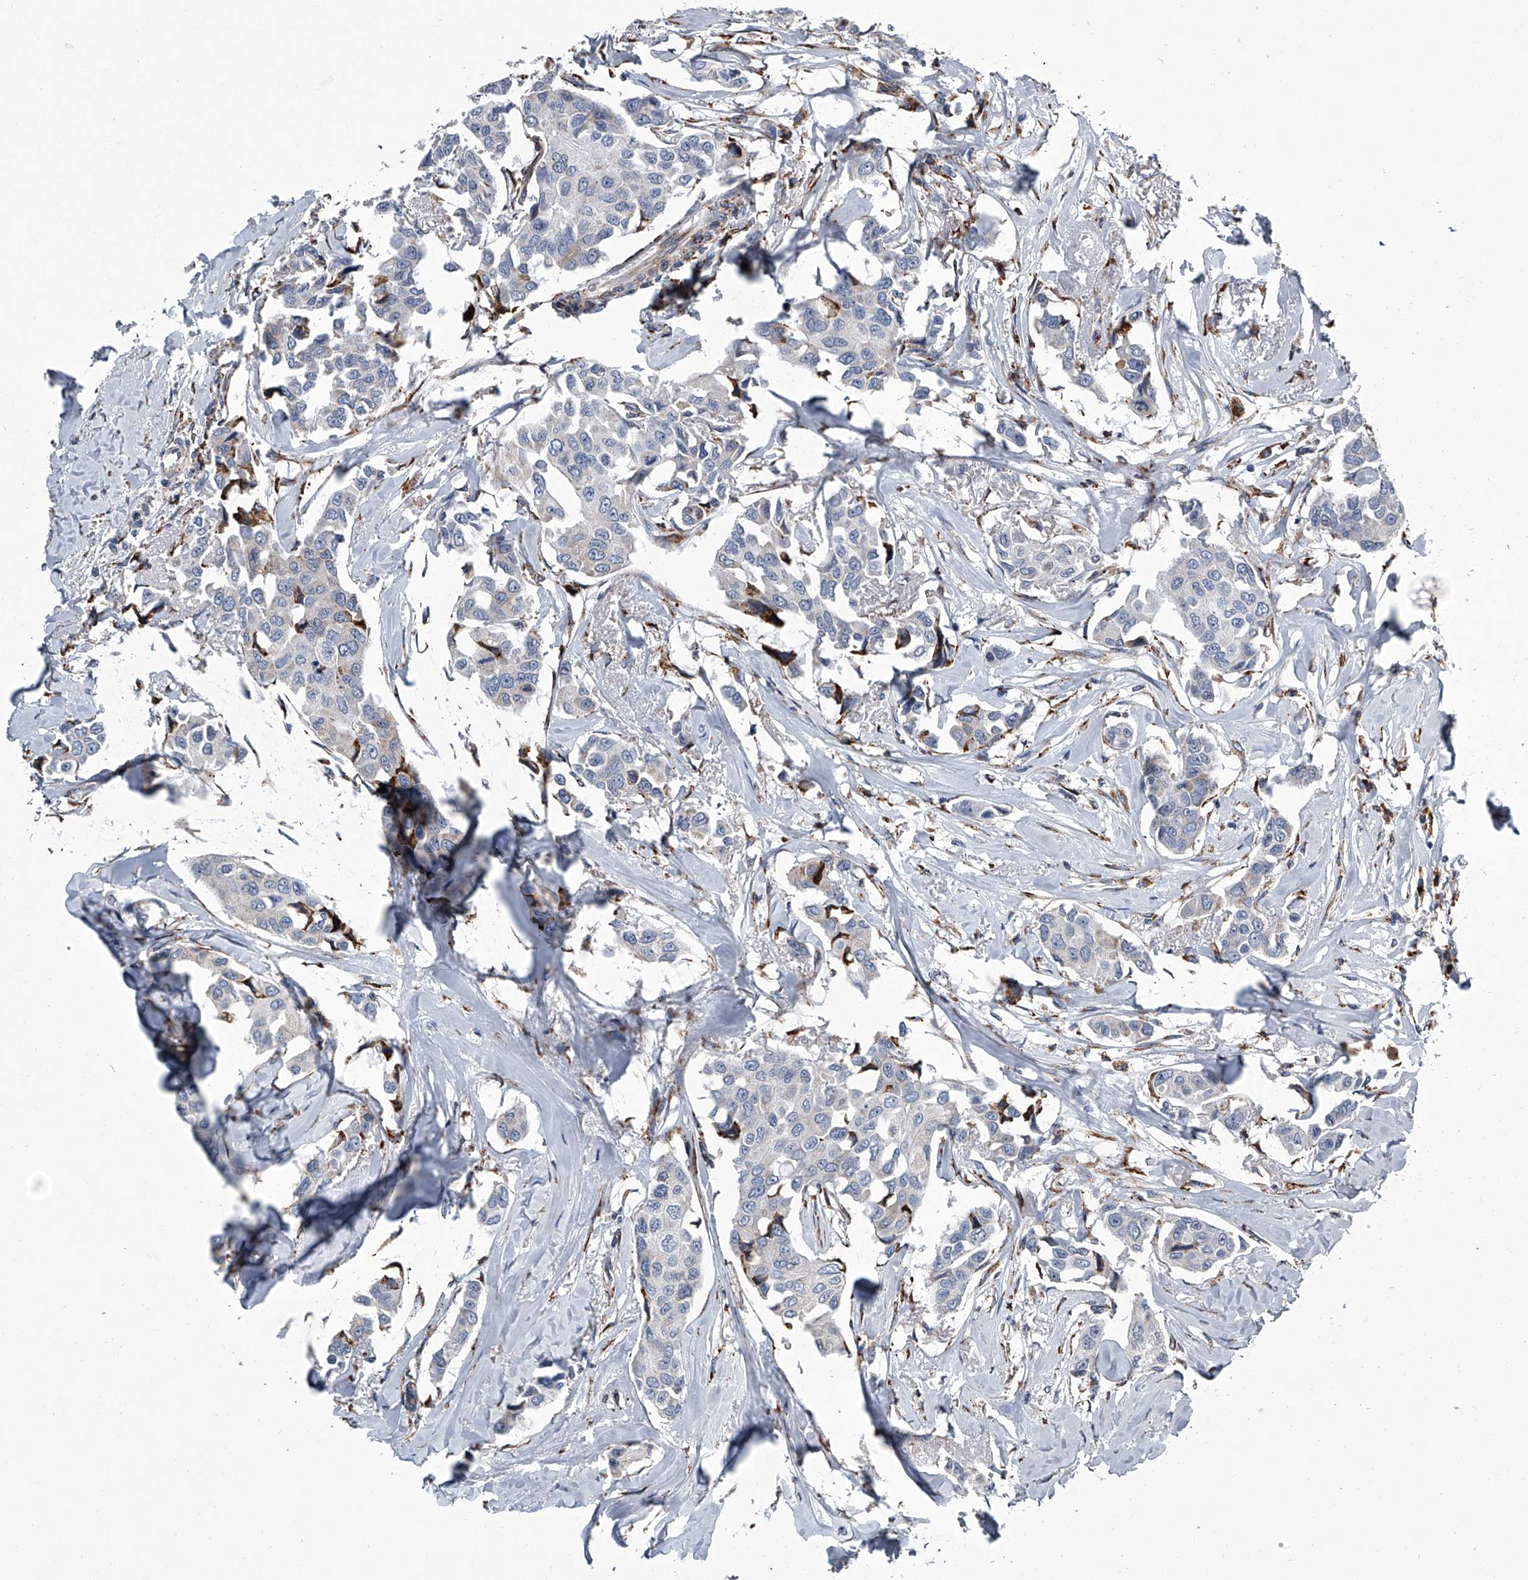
{"staining": {"intensity": "negative", "quantity": "none", "location": "none"}, "tissue": "breast cancer", "cell_type": "Tumor cells", "image_type": "cancer", "snomed": [{"axis": "morphology", "description": "Duct carcinoma"}, {"axis": "topography", "description": "Breast"}], "caption": "IHC photomicrograph of human breast cancer stained for a protein (brown), which reveals no staining in tumor cells.", "gene": "TMEM63C", "patient": {"sex": "female", "age": 80}}